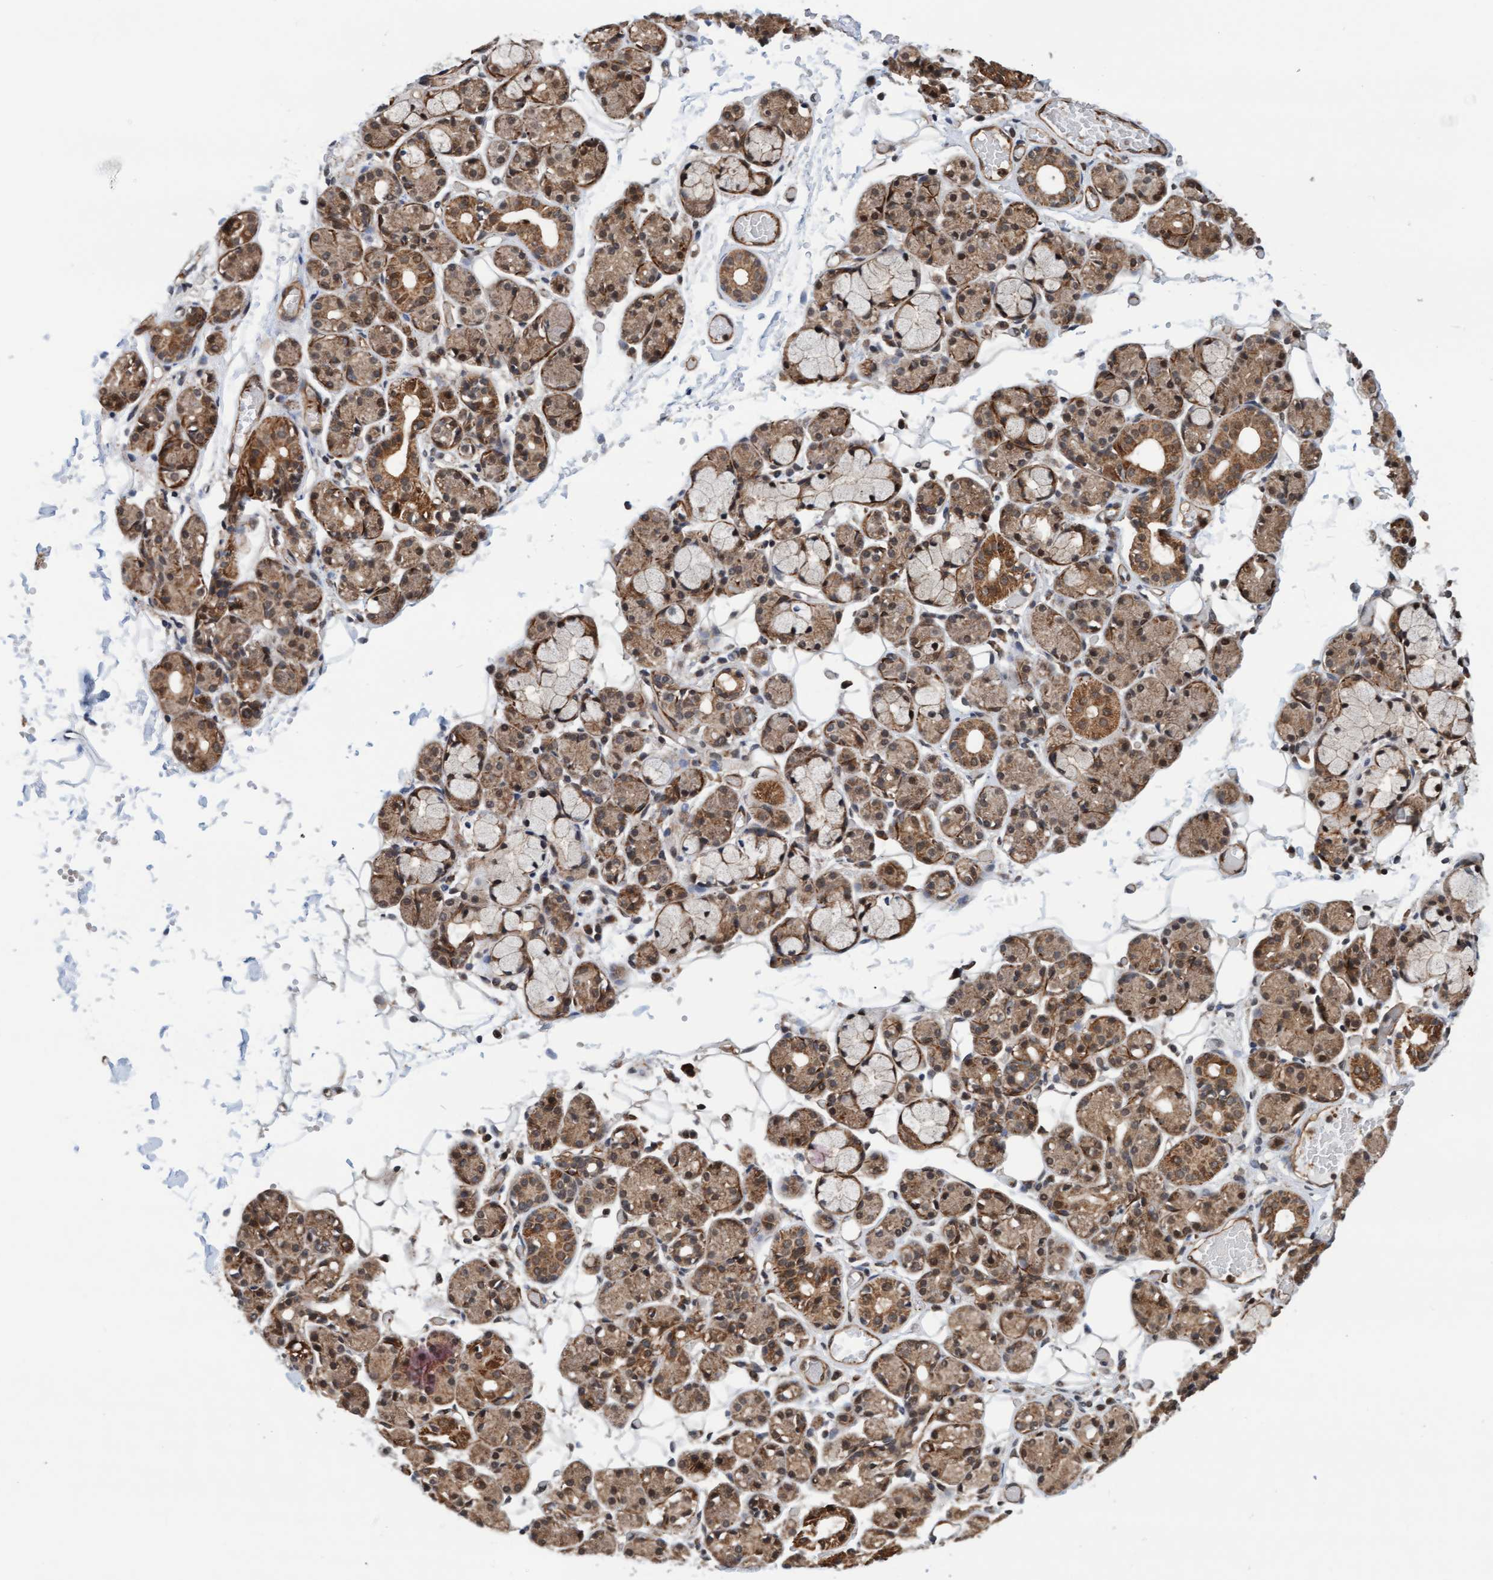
{"staining": {"intensity": "moderate", "quantity": ">75%", "location": "cytoplasmic/membranous"}, "tissue": "salivary gland", "cell_type": "Glandular cells", "image_type": "normal", "snomed": [{"axis": "morphology", "description": "Normal tissue, NOS"}, {"axis": "topography", "description": "Salivary gland"}], "caption": "Immunohistochemical staining of unremarkable salivary gland exhibits moderate cytoplasmic/membranous protein staining in about >75% of glandular cells.", "gene": "STXBP4", "patient": {"sex": "male", "age": 63}}